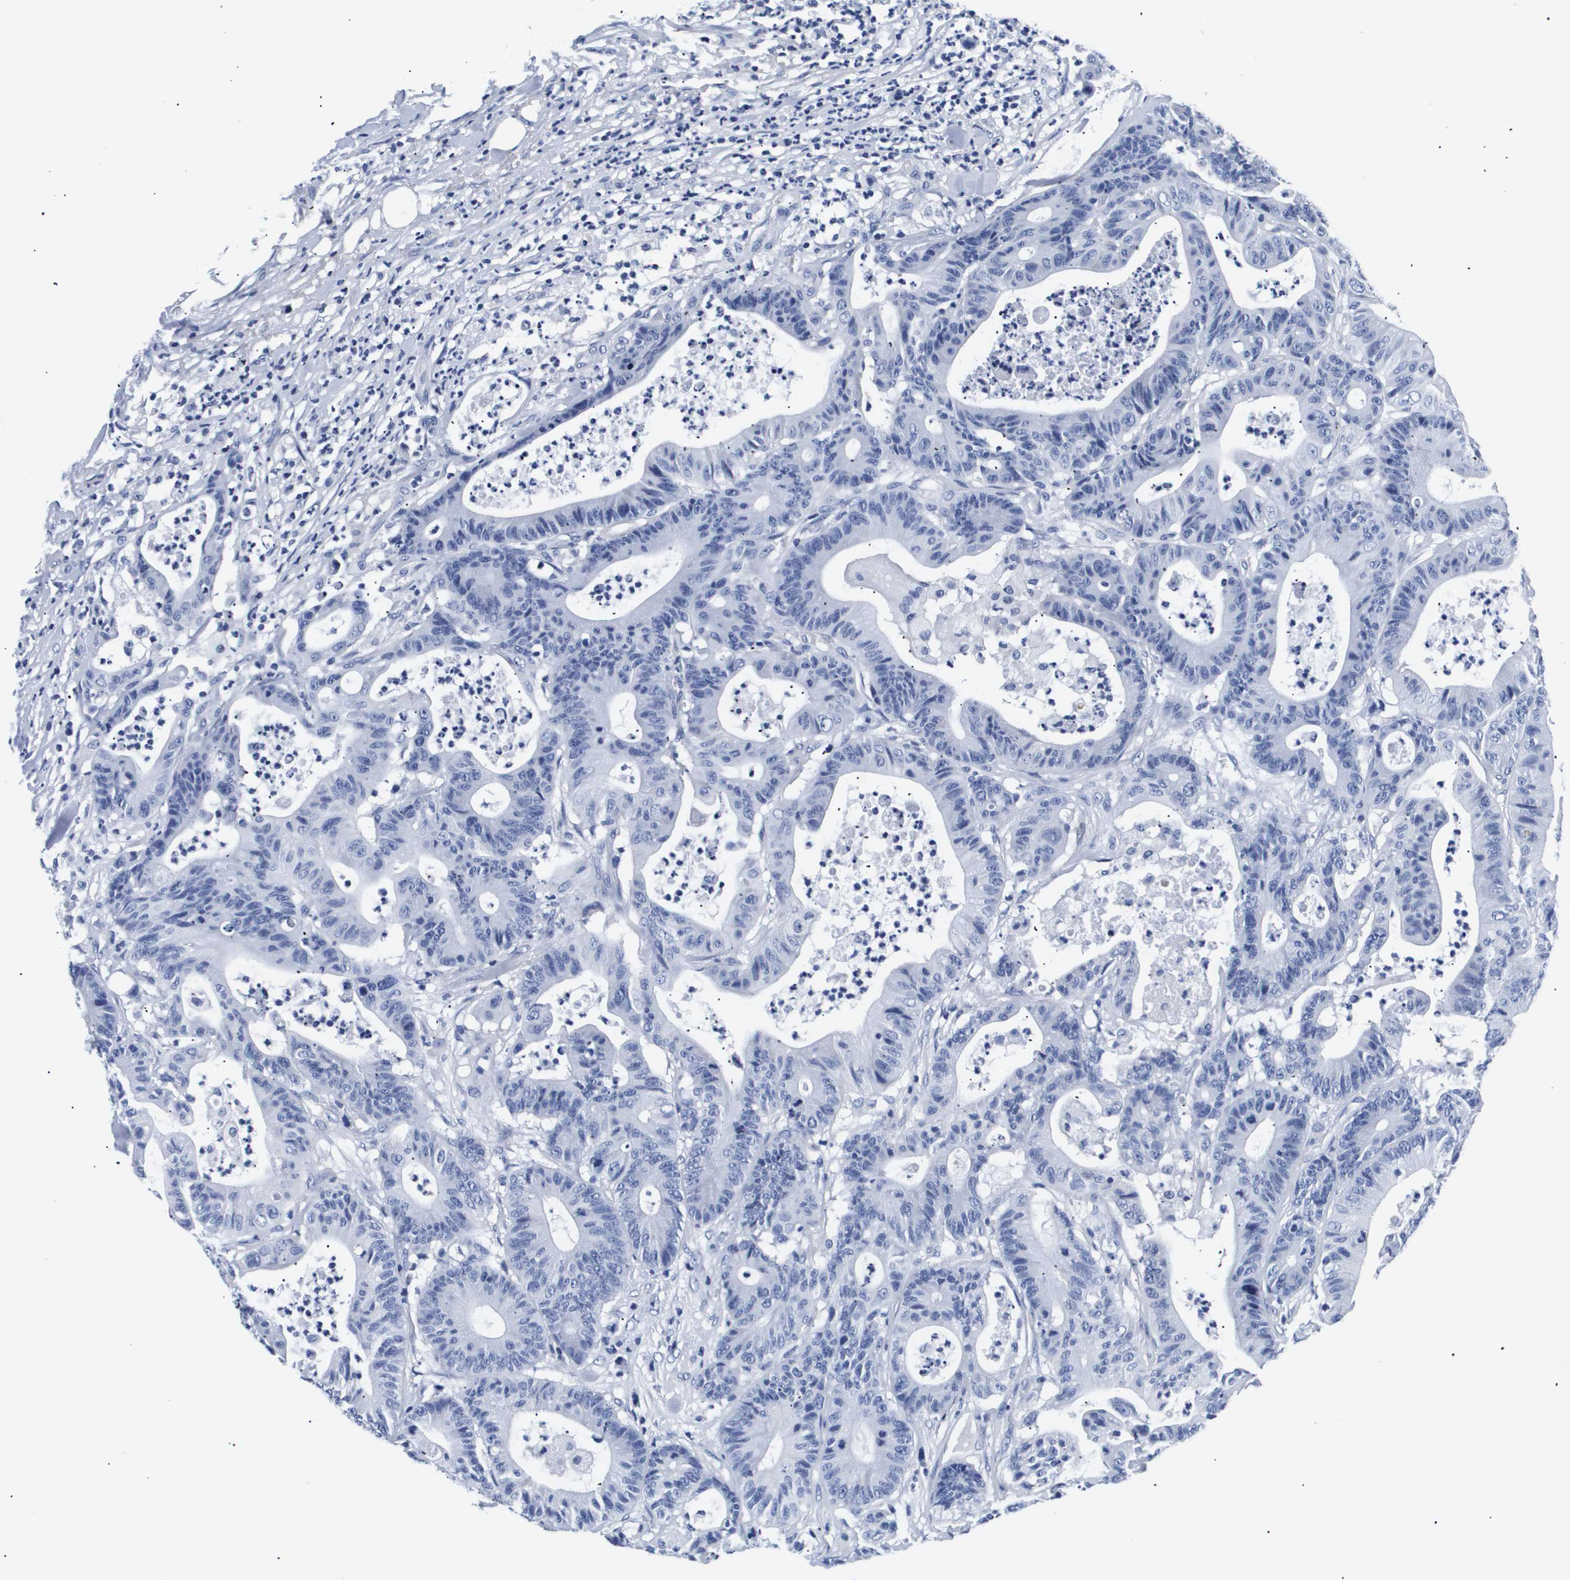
{"staining": {"intensity": "negative", "quantity": "none", "location": "none"}, "tissue": "colorectal cancer", "cell_type": "Tumor cells", "image_type": "cancer", "snomed": [{"axis": "morphology", "description": "Adenocarcinoma, NOS"}, {"axis": "topography", "description": "Colon"}], "caption": "A micrograph of colorectal cancer (adenocarcinoma) stained for a protein shows no brown staining in tumor cells. (Stains: DAB IHC with hematoxylin counter stain, Microscopy: brightfield microscopy at high magnification).", "gene": "ATP6V0A4", "patient": {"sex": "female", "age": 84}}